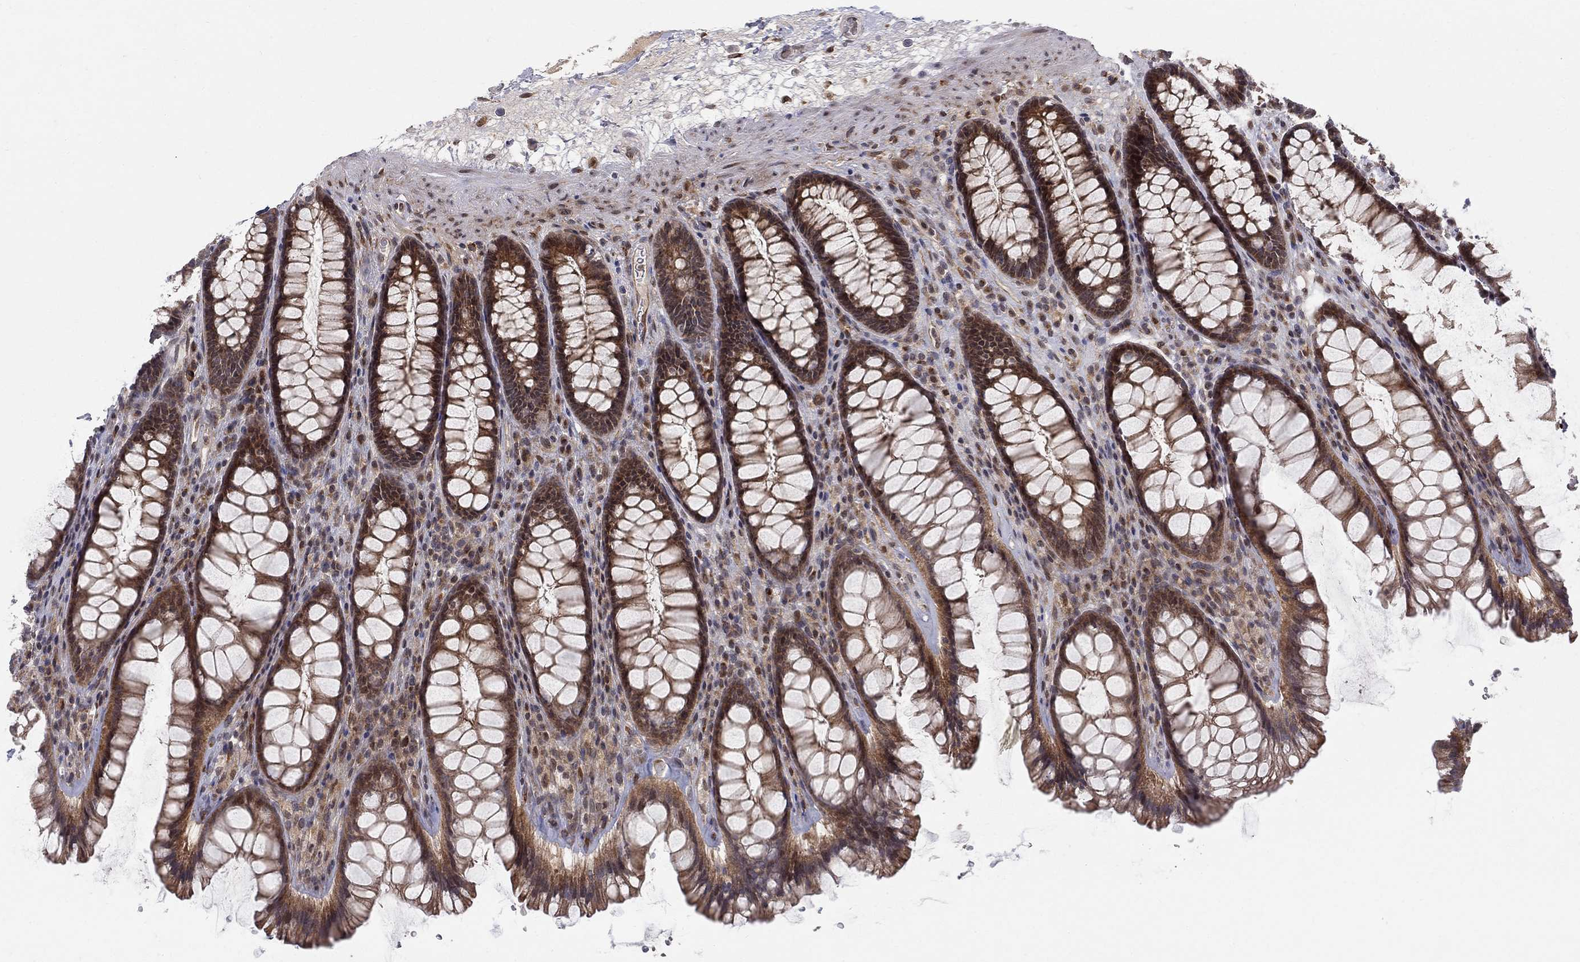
{"staining": {"intensity": "moderate", "quantity": ">75%", "location": "cytoplasmic/membranous"}, "tissue": "rectum", "cell_type": "Glandular cells", "image_type": "normal", "snomed": [{"axis": "morphology", "description": "Normal tissue, NOS"}, {"axis": "topography", "description": "Rectum"}], "caption": "A medium amount of moderate cytoplasmic/membranous staining is identified in approximately >75% of glandular cells in normal rectum. (DAB IHC with brightfield microscopy, high magnification).", "gene": "WDR19", "patient": {"sex": "male", "age": 72}}